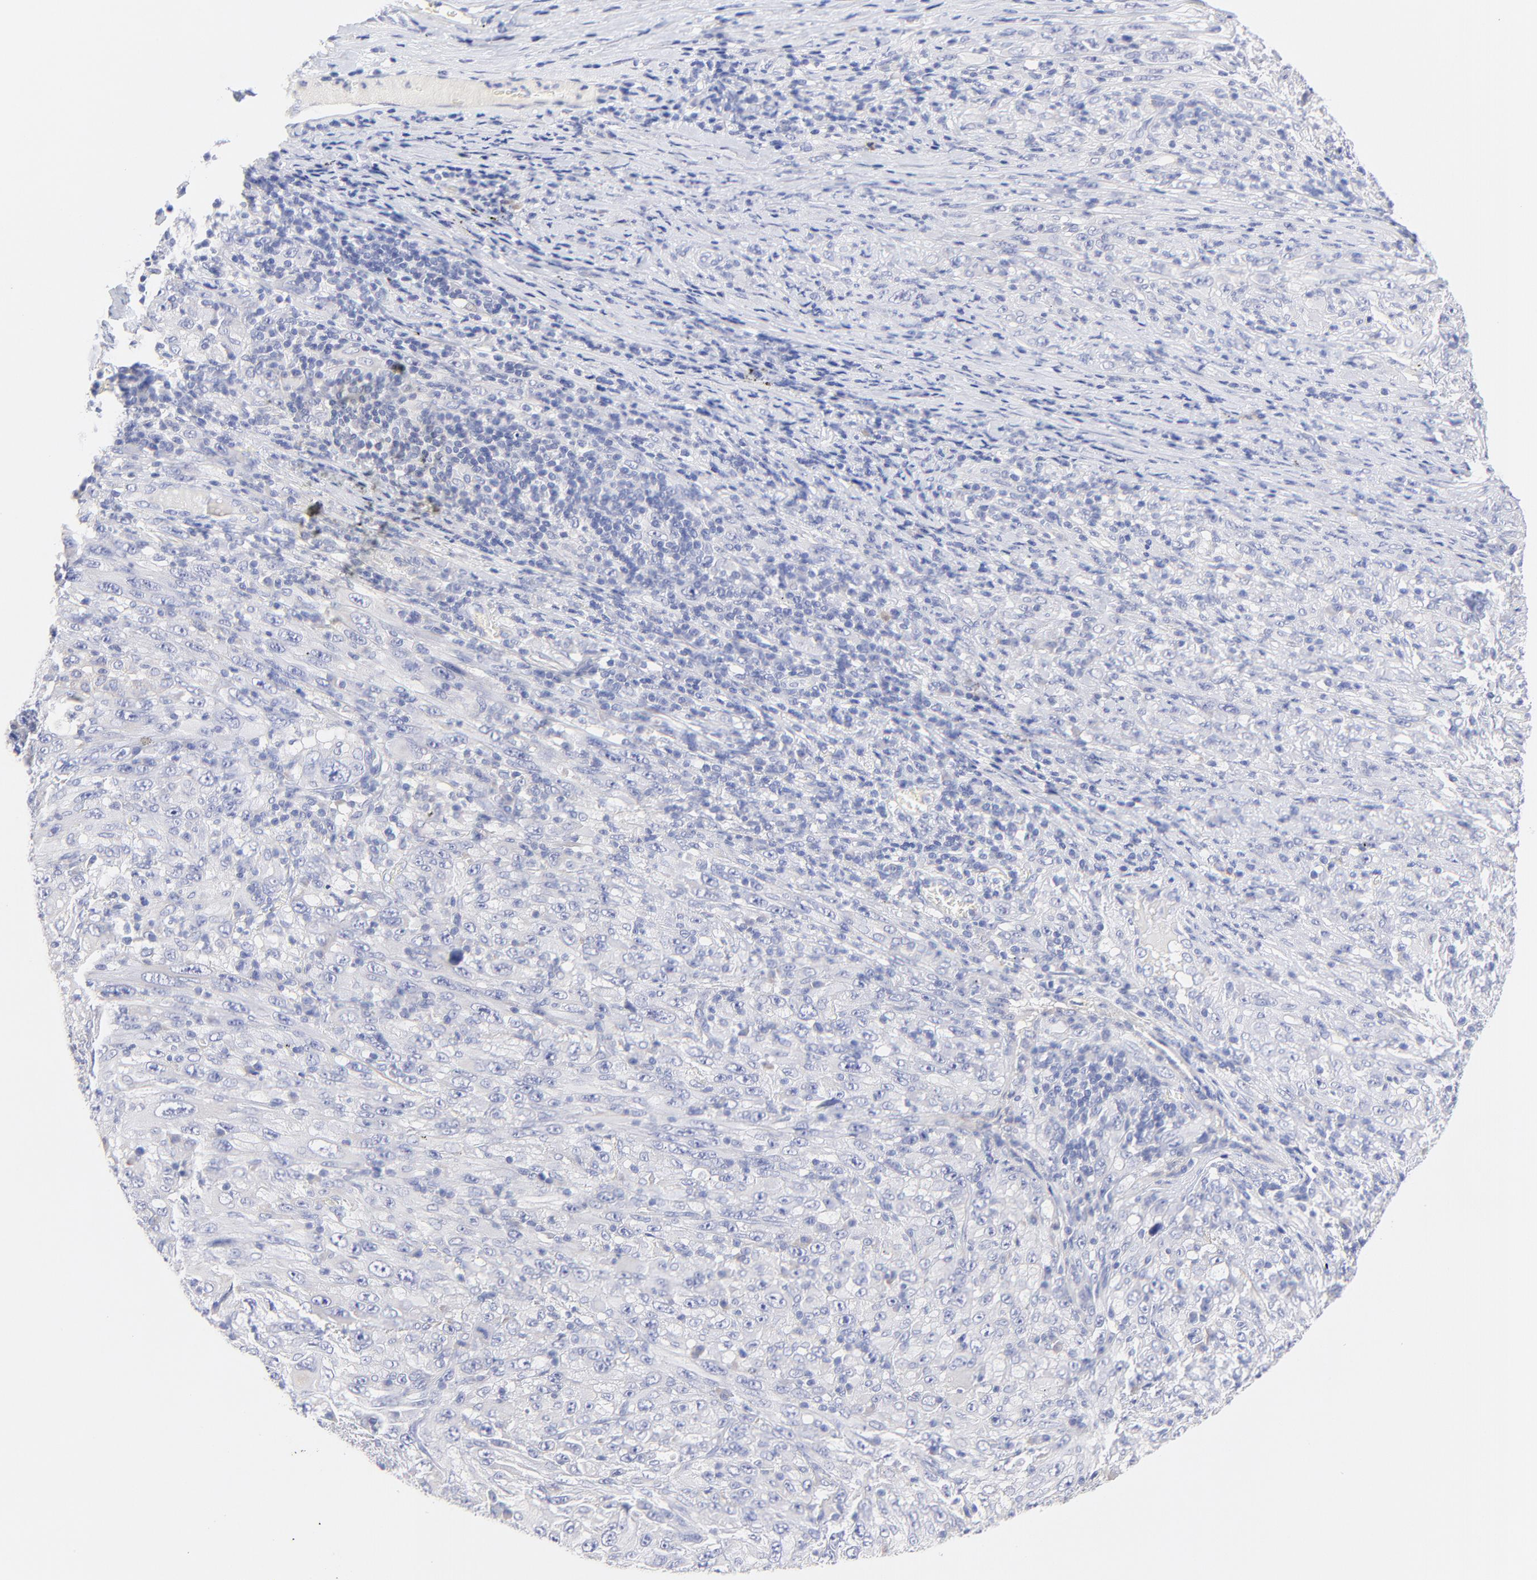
{"staining": {"intensity": "negative", "quantity": "none", "location": "none"}, "tissue": "melanoma", "cell_type": "Tumor cells", "image_type": "cancer", "snomed": [{"axis": "morphology", "description": "Malignant melanoma, Metastatic site"}, {"axis": "topography", "description": "Skin"}], "caption": "This is an immunohistochemistry (IHC) image of melanoma. There is no positivity in tumor cells.", "gene": "EBP", "patient": {"sex": "female", "age": 56}}